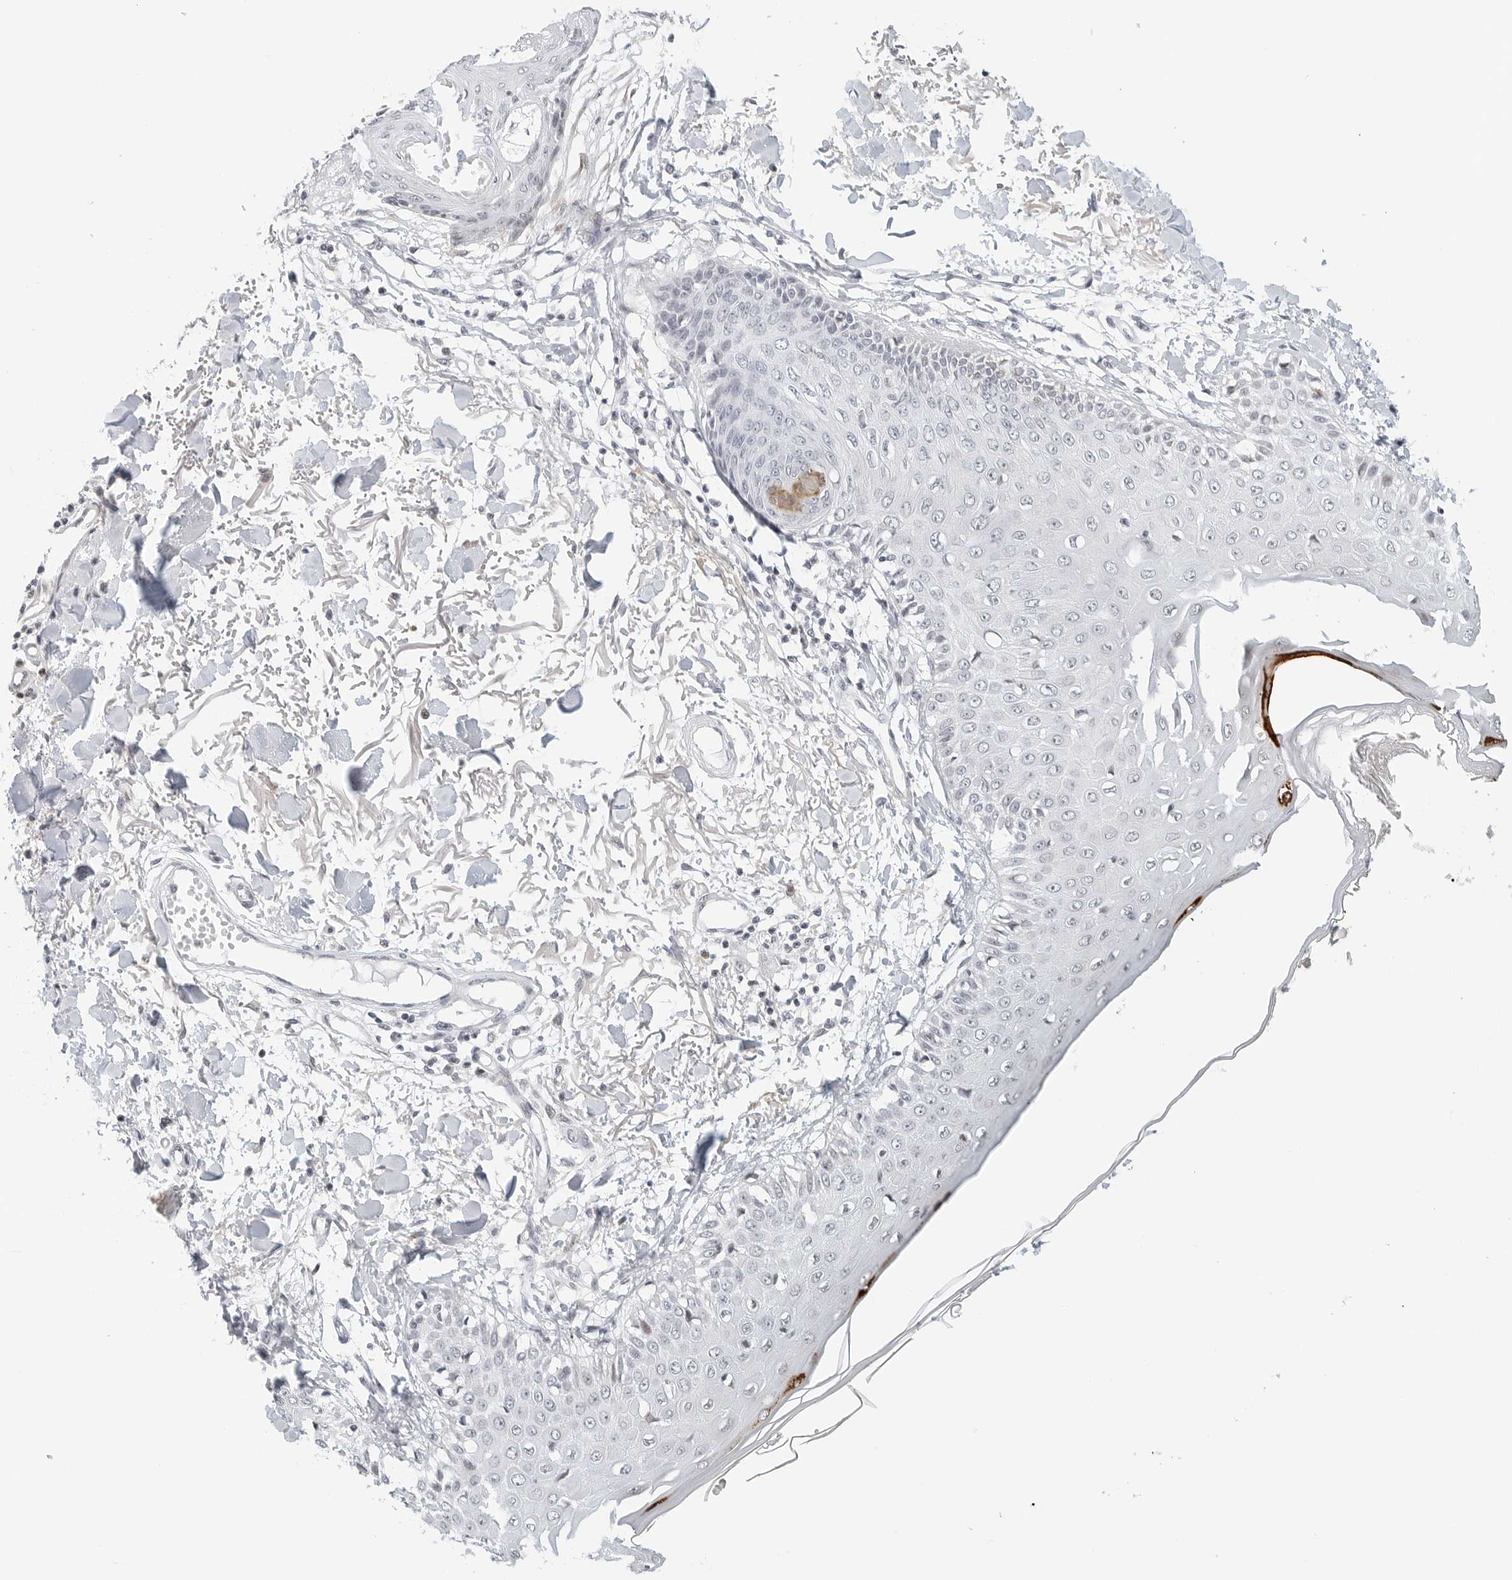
{"staining": {"intensity": "negative", "quantity": "none", "location": "none"}, "tissue": "skin", "cell_type": "Fibroblasts", "image_type": "normal", "snomed": [{"axis": "morphology", "description": "Normal tissue, NOS"}, {"axis": "morphology", "description": "Squamous cell carcinoma, NOS"}, {"axis": "topography", "description": "Skin"}, {"axis": "topography", "description": "Peripheral nerve tissue"}], "caption": "There is no significant expression in fibroblasts of skin. Brightfield microscopy of immunohistochemistry stained with DAB (3,3'-diaminobenzidine) (brown) and hematoxylin (blue), captured at high magnification.", "gene": "PARP10", "patient": {"sex": "male", "age": 83}}